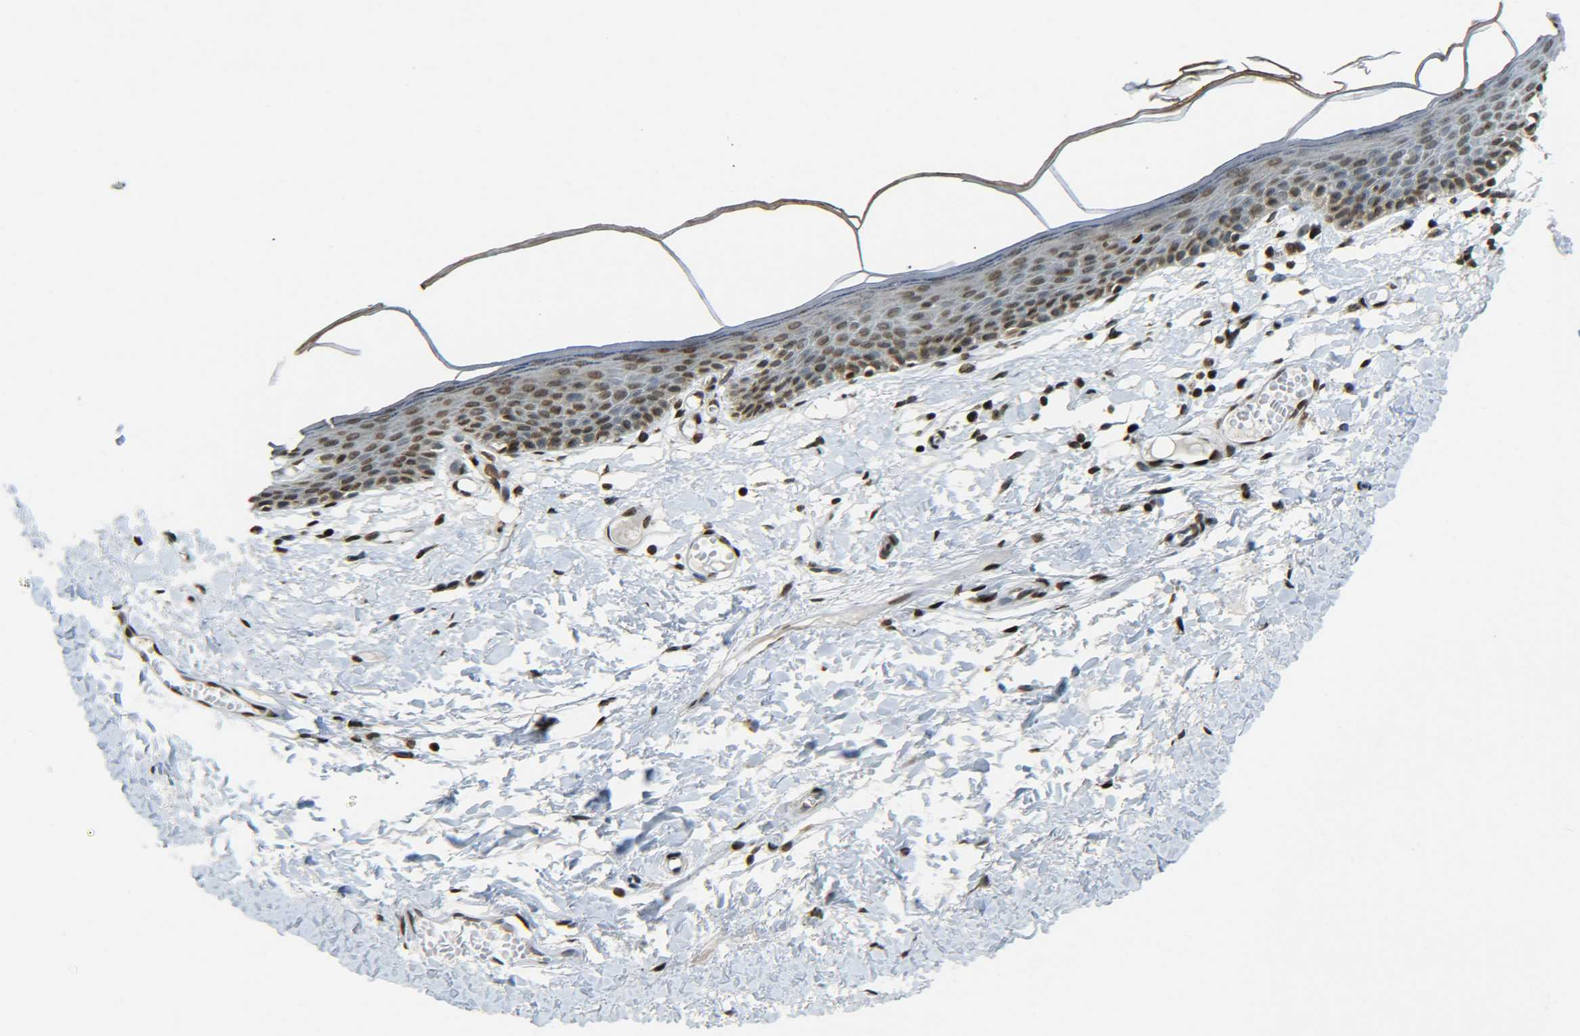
{"staining": {"intensity": "moderate", "quantity": ">75%", "location": "nuclear"}, "tissue": "skin", "cell_type": "Epidermal cells", "image_type": "normal", "snomed": [{"axis": "morphology", "description": "Normal tissue, NOS"}, {"axis": "topography", "description": "Vulva"}], "caption": "This histopathology image exhibits IHC staining of unremarkable human skin, with medium moderate nuclear positivity in about >75% of epidermal cells.", "gene": "NEUROG2", "patient": {"sex": "female", "age": 54}}